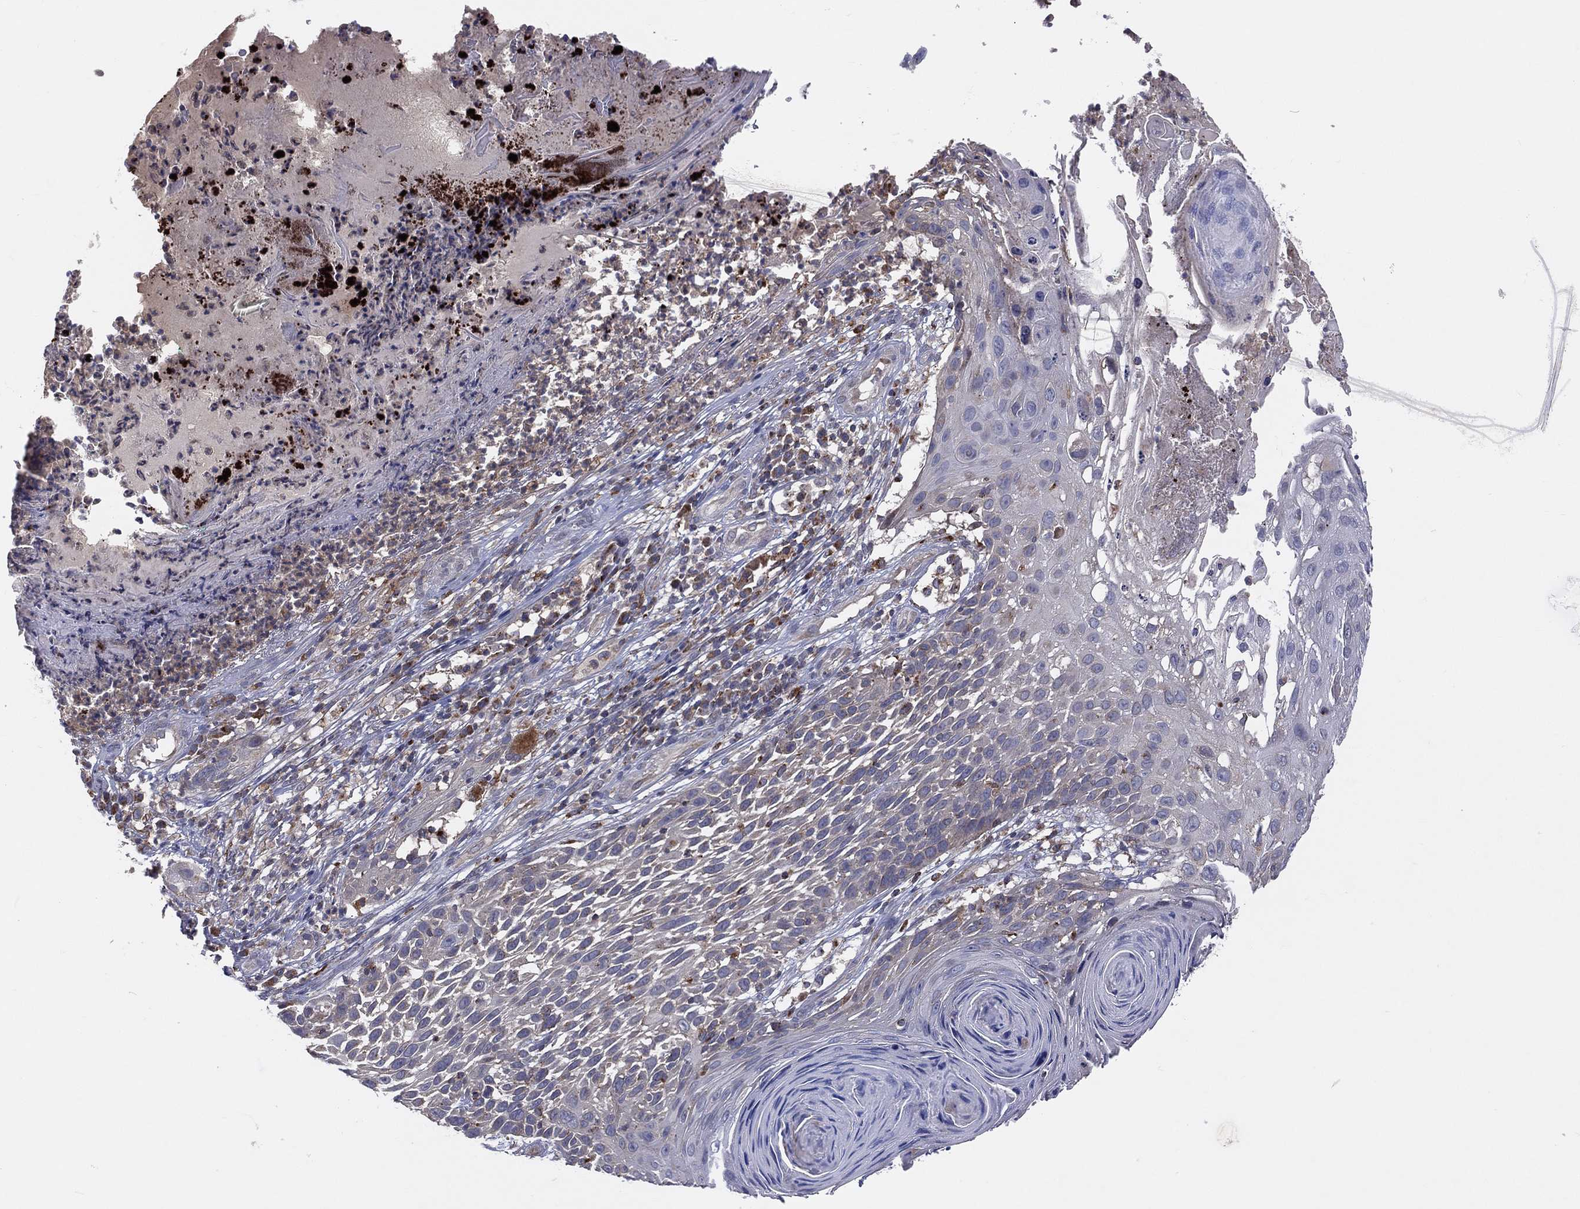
{"staining": {"intensity": "negative", "quantity": "none", "location": "none"}, "tissue": "skin cancer", "cell_type": "Tumor cells", "image_type": "cancer", "snomed": [{"axis": "morphology", "description": "Squamous cell carcinoma, NOS"}, {"axis": "topography", "description": "Skin"}], "caption": "This is an immunohistochemistry histopathology image of skin cancer. There is no staining in tumor cells.", "gene": "STARD3", "patient": {"sex": "male", "age": 92}}